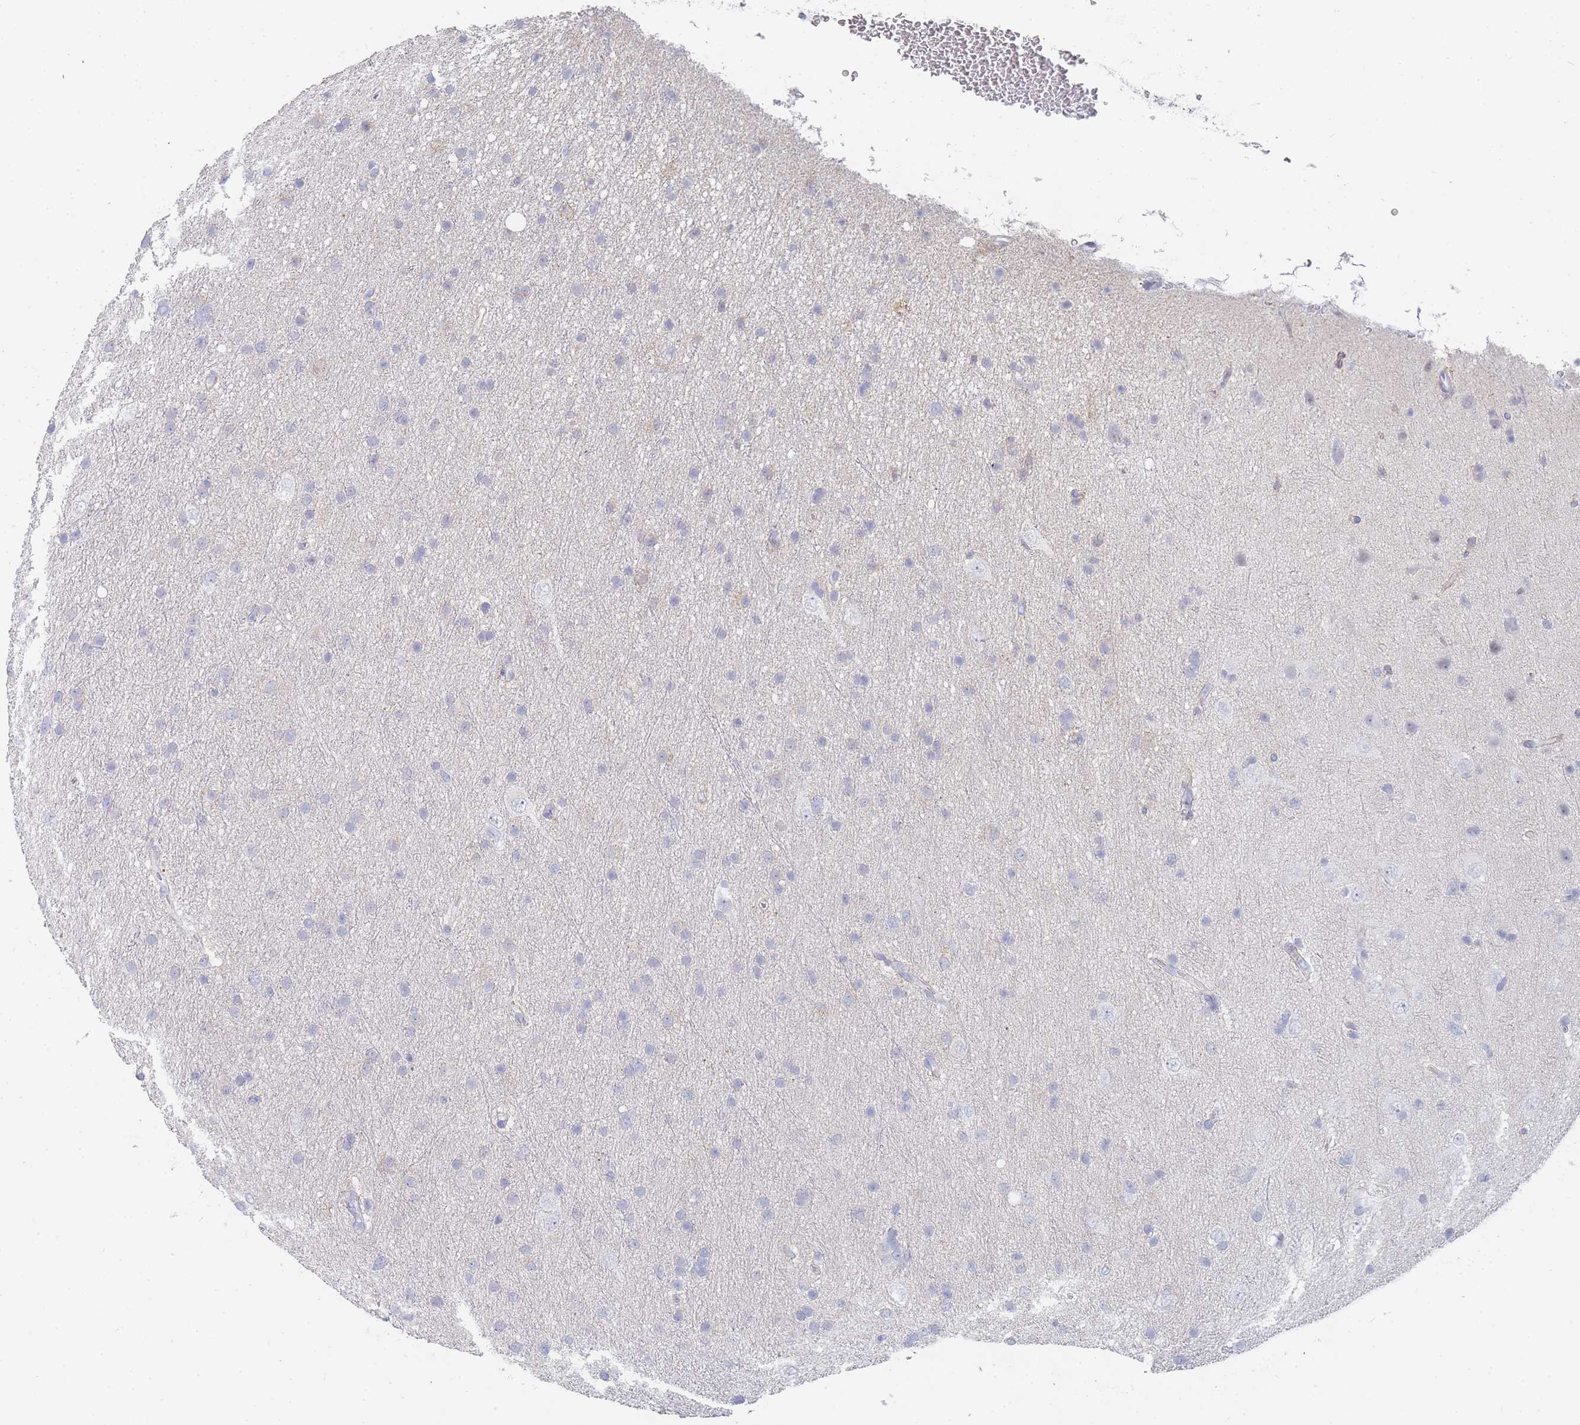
{"staining": {"intensity": "negative", "quantity": "none", "location": "none"}, "tissue": "glioma", "cell_type": "Tumor cells", "image_type": "cancer", "snomed": [{"axis": "morphology", "description": "Glioma, malignant, Low grade"}, {"axis": "topography", "description": "Cerebral cortex"}], "caption": "This is an IHC photomicrograph of human low-grade glioma (malignant). There is no staining in tumor cells.", "gene": "IMPG1", "patient": {"sex": "female", "age": 39}}